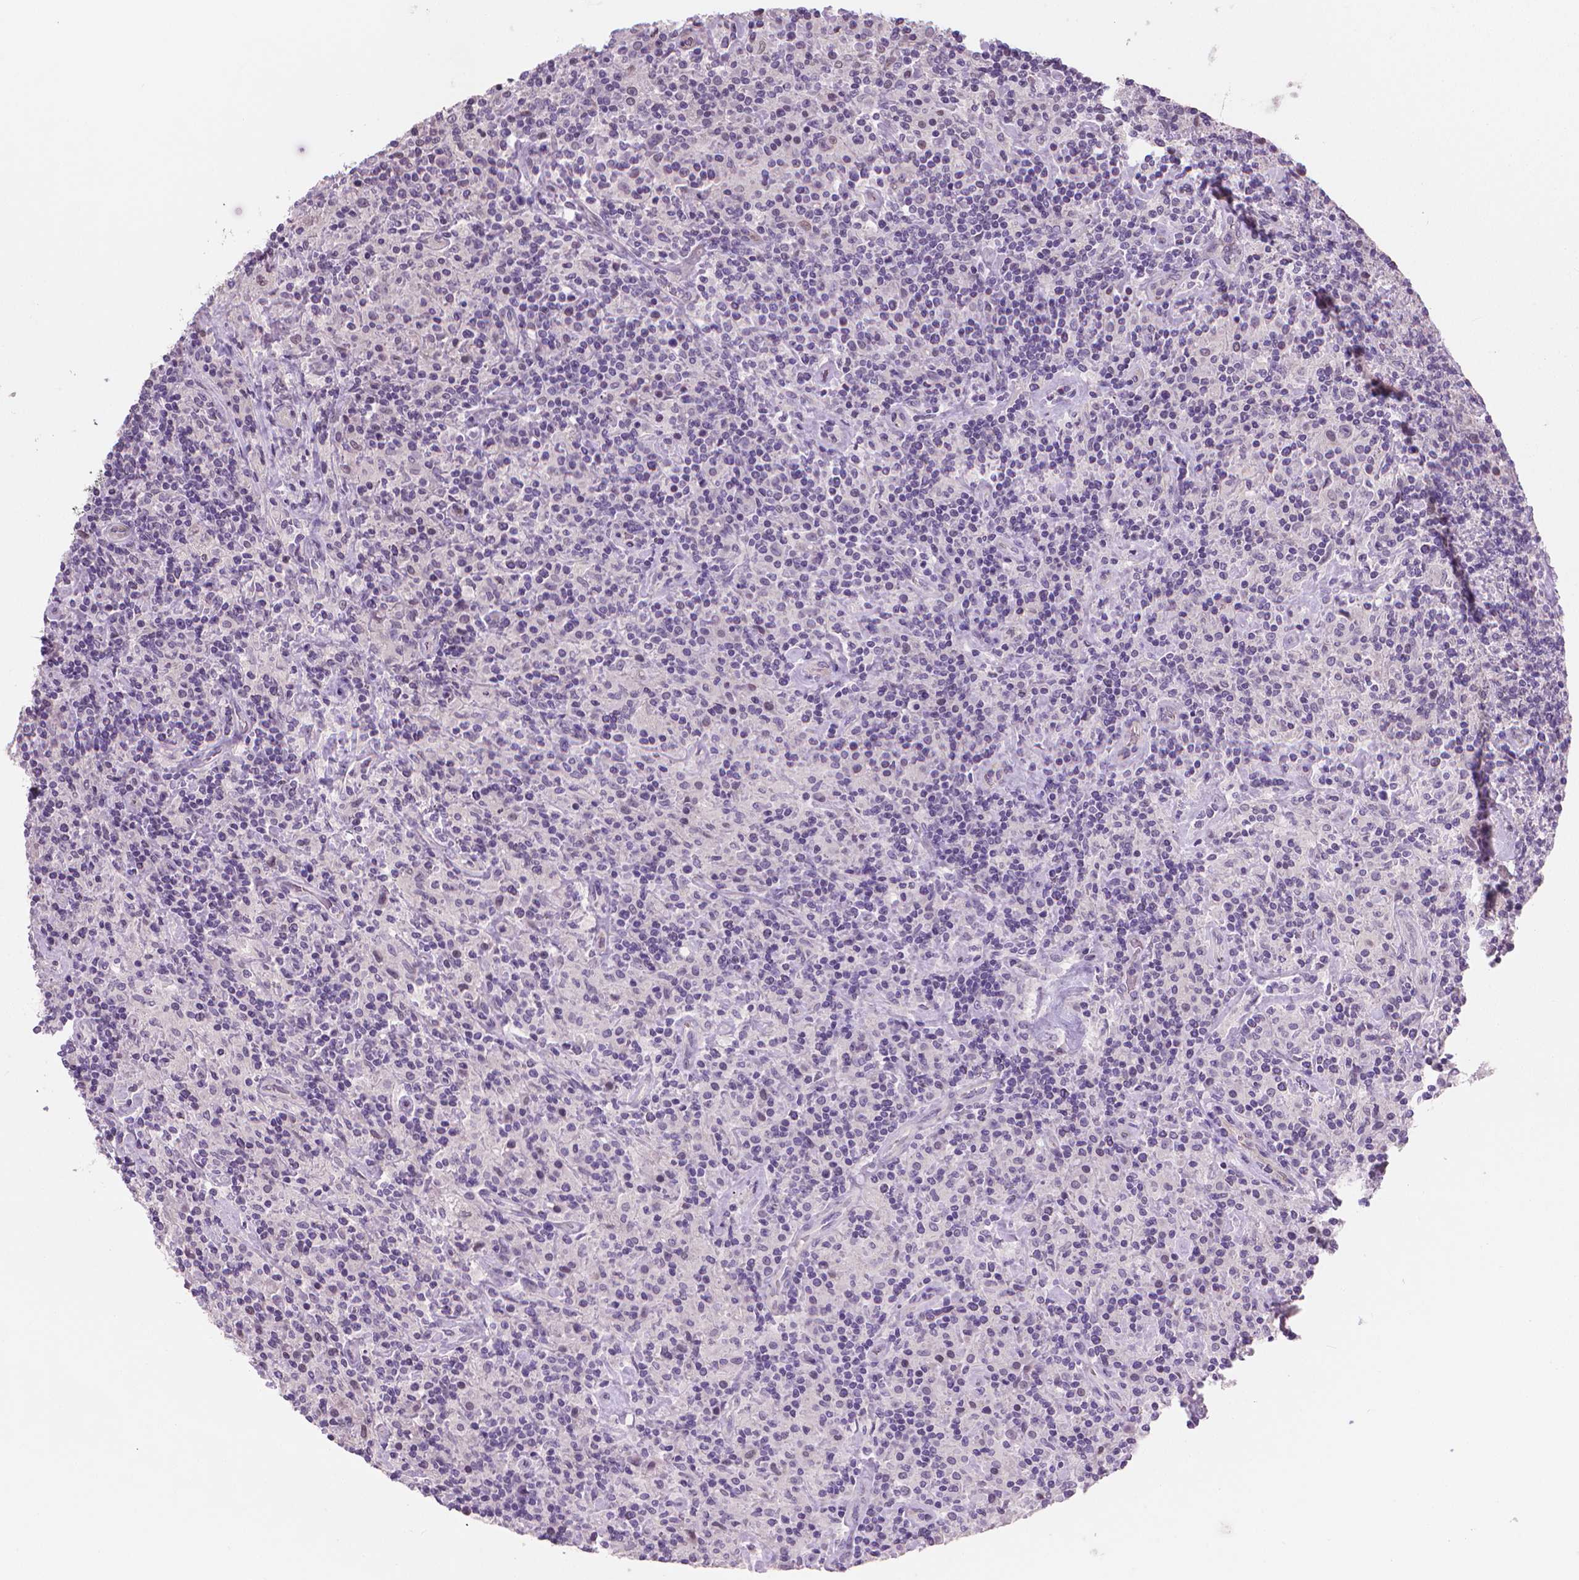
{"staining": {"intensity": "negative", "quantity": "none", "location": "none"}, "tissue": "lymphoma", "cell_type": "Tumor cells", "image_type": "cancer", "snomed": [{"axis": "morphology", "description": "Hodgkin's disease, NOS"}, {"axis": "topography", "description": "Lymph node"}], "caption": "High magnification brightfield microscopy of Hodgkin's disease stained with DAB (3,3'-diaminobenzidine) (brown) and counterstained with hematoxylin (blue): tumor cells show no significant expression. (DAB immunohistochemistry (IHC) visualized using brightfield microscopy, high magnification).", "gene": "CLXN", "patient": {"sex": "male", "age": 70}}